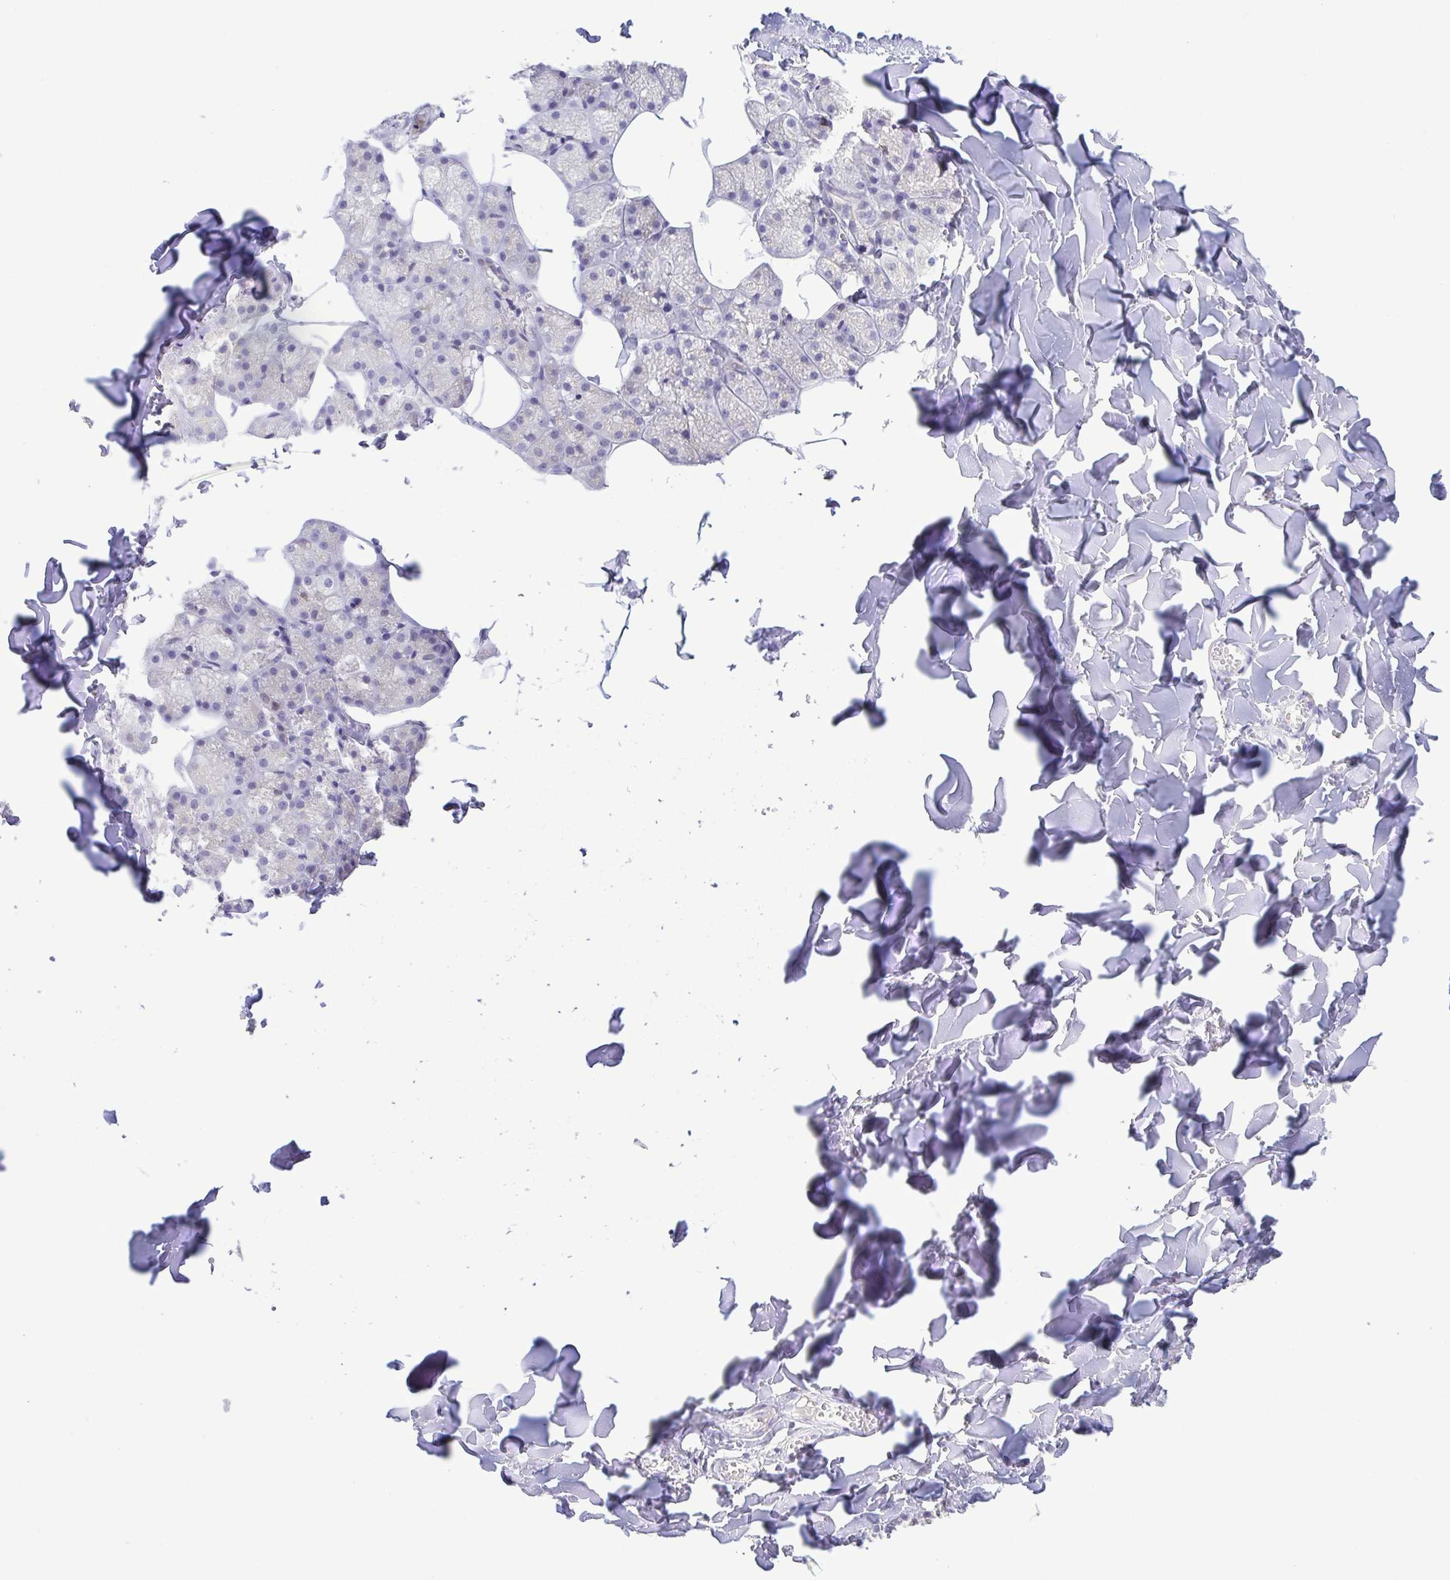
{"staining": {"intensity": "negative", "quantity": "none", "location": "none"}, "tissue": "salivary gland", "cell_type": "Glandular cells", "image_type": "normal", "snomed": [{"axis": "morphology", "description": "Normal tissue, NOS"}, {"axis": "topography", "description": "Salivary gland"}, {"axis": "topography", "description": "Peripheral nerve tissue"}], "caption": "The photomicrograph shows no significant staining in glandular cells of salivary gland.", "gene": "PGLYRP1", "patient": {"sex": "male", "age": 38}}